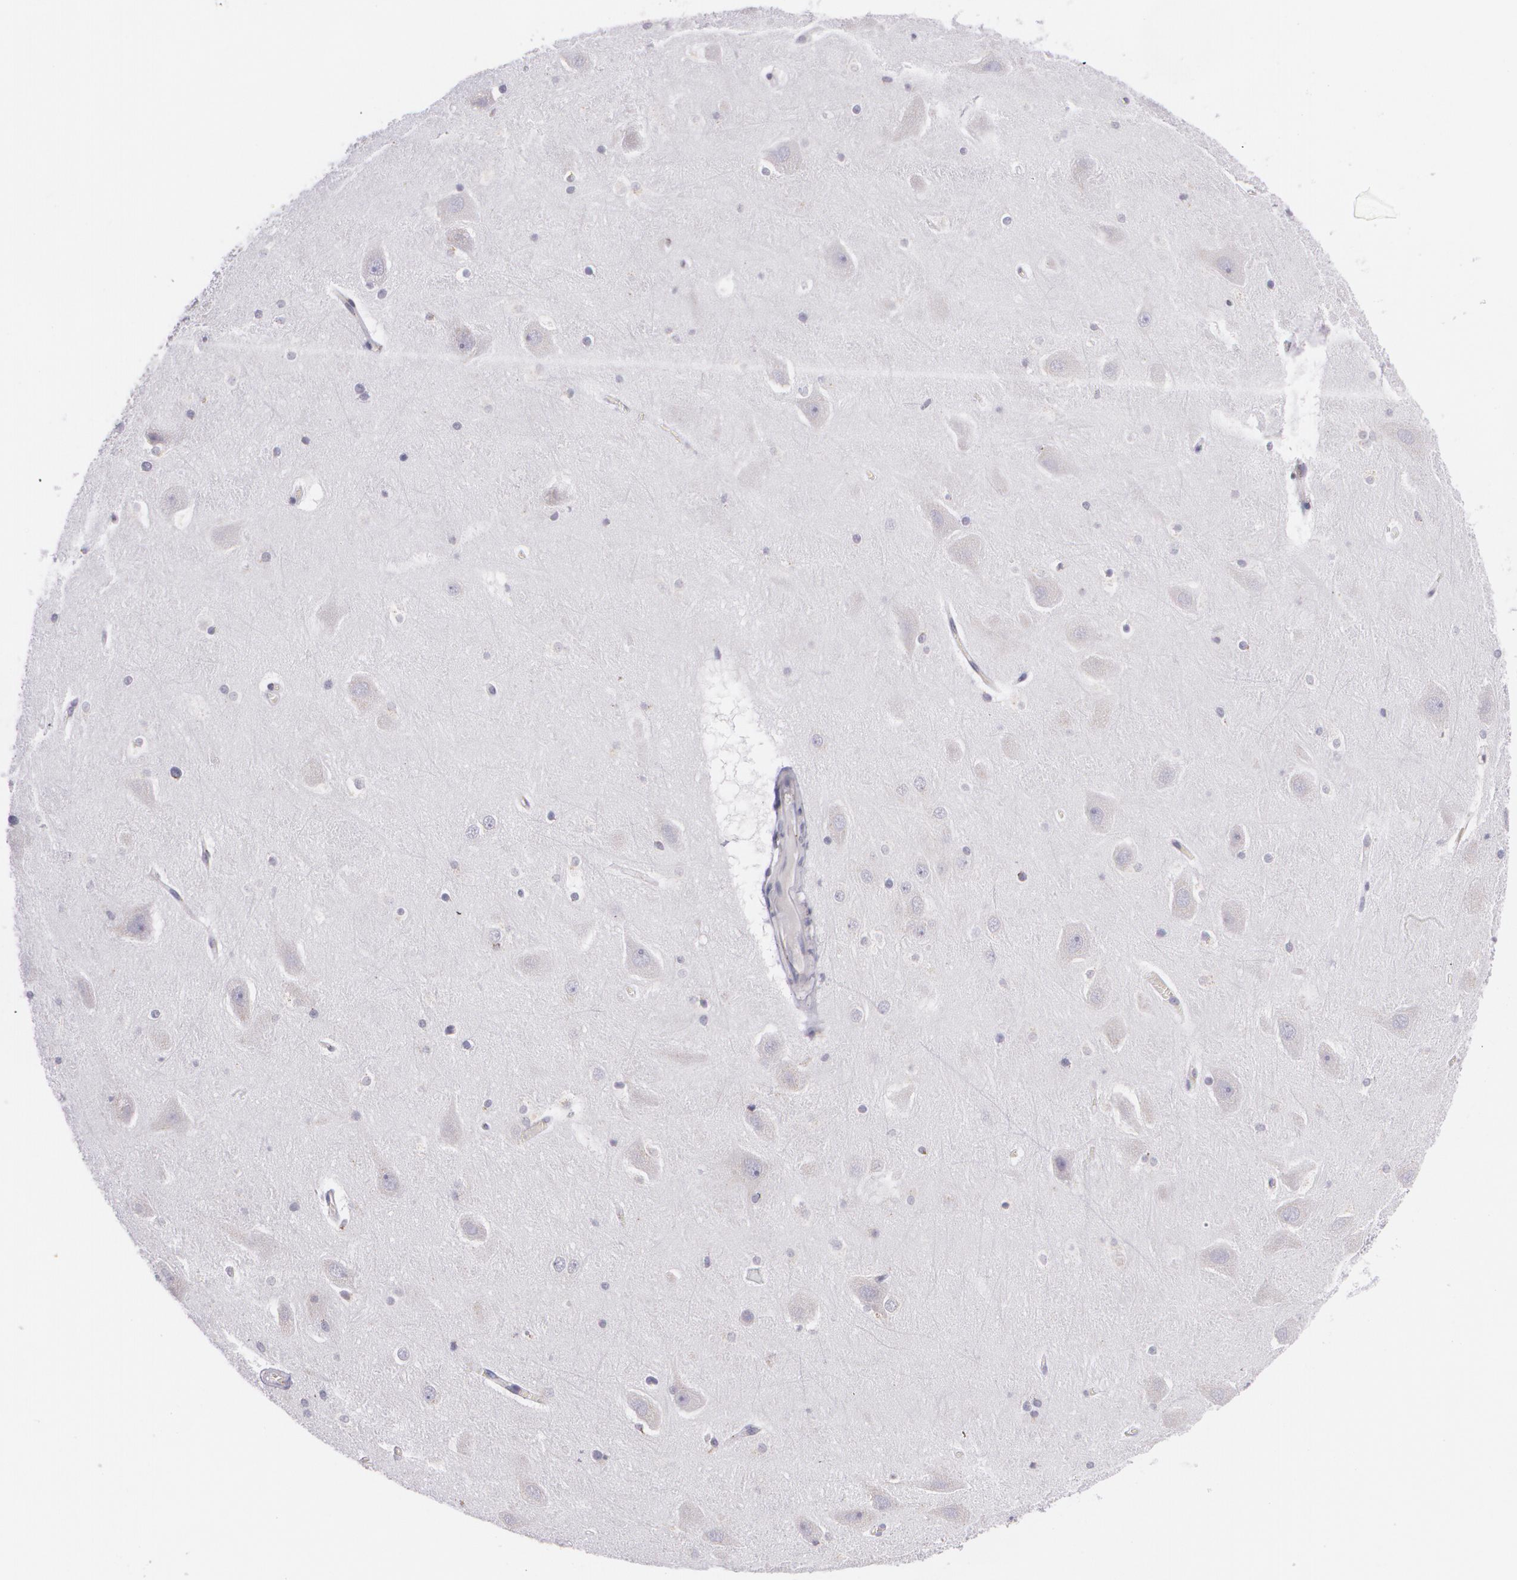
{"staining": {"intensity": "negative", "quantity": "none", "location": "none"}, "tissue": "hippocampus", "cell_type": "Glial cells", "image_type": "normal", "snomed": [{"axis": "morphology", "description": "Normal tissue, NOS"}, {"axis": "topography", "description": "Hippocampus"}], "caption": "A micrograph of hippocampus stained for a protein reveals no brown staining in glial cells. (IHC, brightfield microscopy, high magnification).", "gene": "CILK1", "patient": {"sex": "male", "age": 45}}